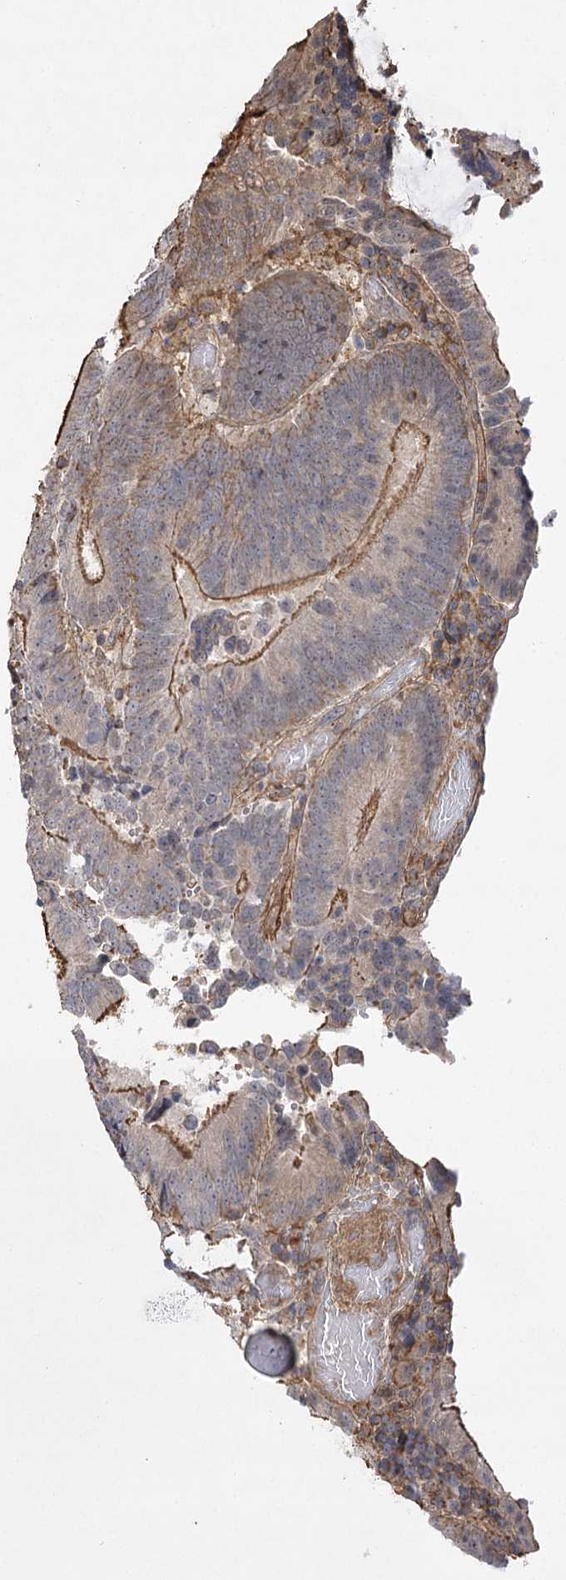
{"staining": {"intensity": "moderate", "quantity": "25%-75%", "location": "cytoplasmic/membranous"}, "tissue": "colorectal cancer", "cell_type": "Tumor cells", "image_type": "cancer", "snomed": [{"axis": "morphology", "description": "Adenocarcinoma, NOS"}, {"axis": "topography", "description": "Colon"}], "caption": "Human adenocarcinoma (colorectal) stained for a protein (brown) shows moderate cytoplasmic/membranous positive expression in about 25%-75% of tumor cells.", "gene": "OBSL1", "patient": {"sex": "female", "age": 78}}